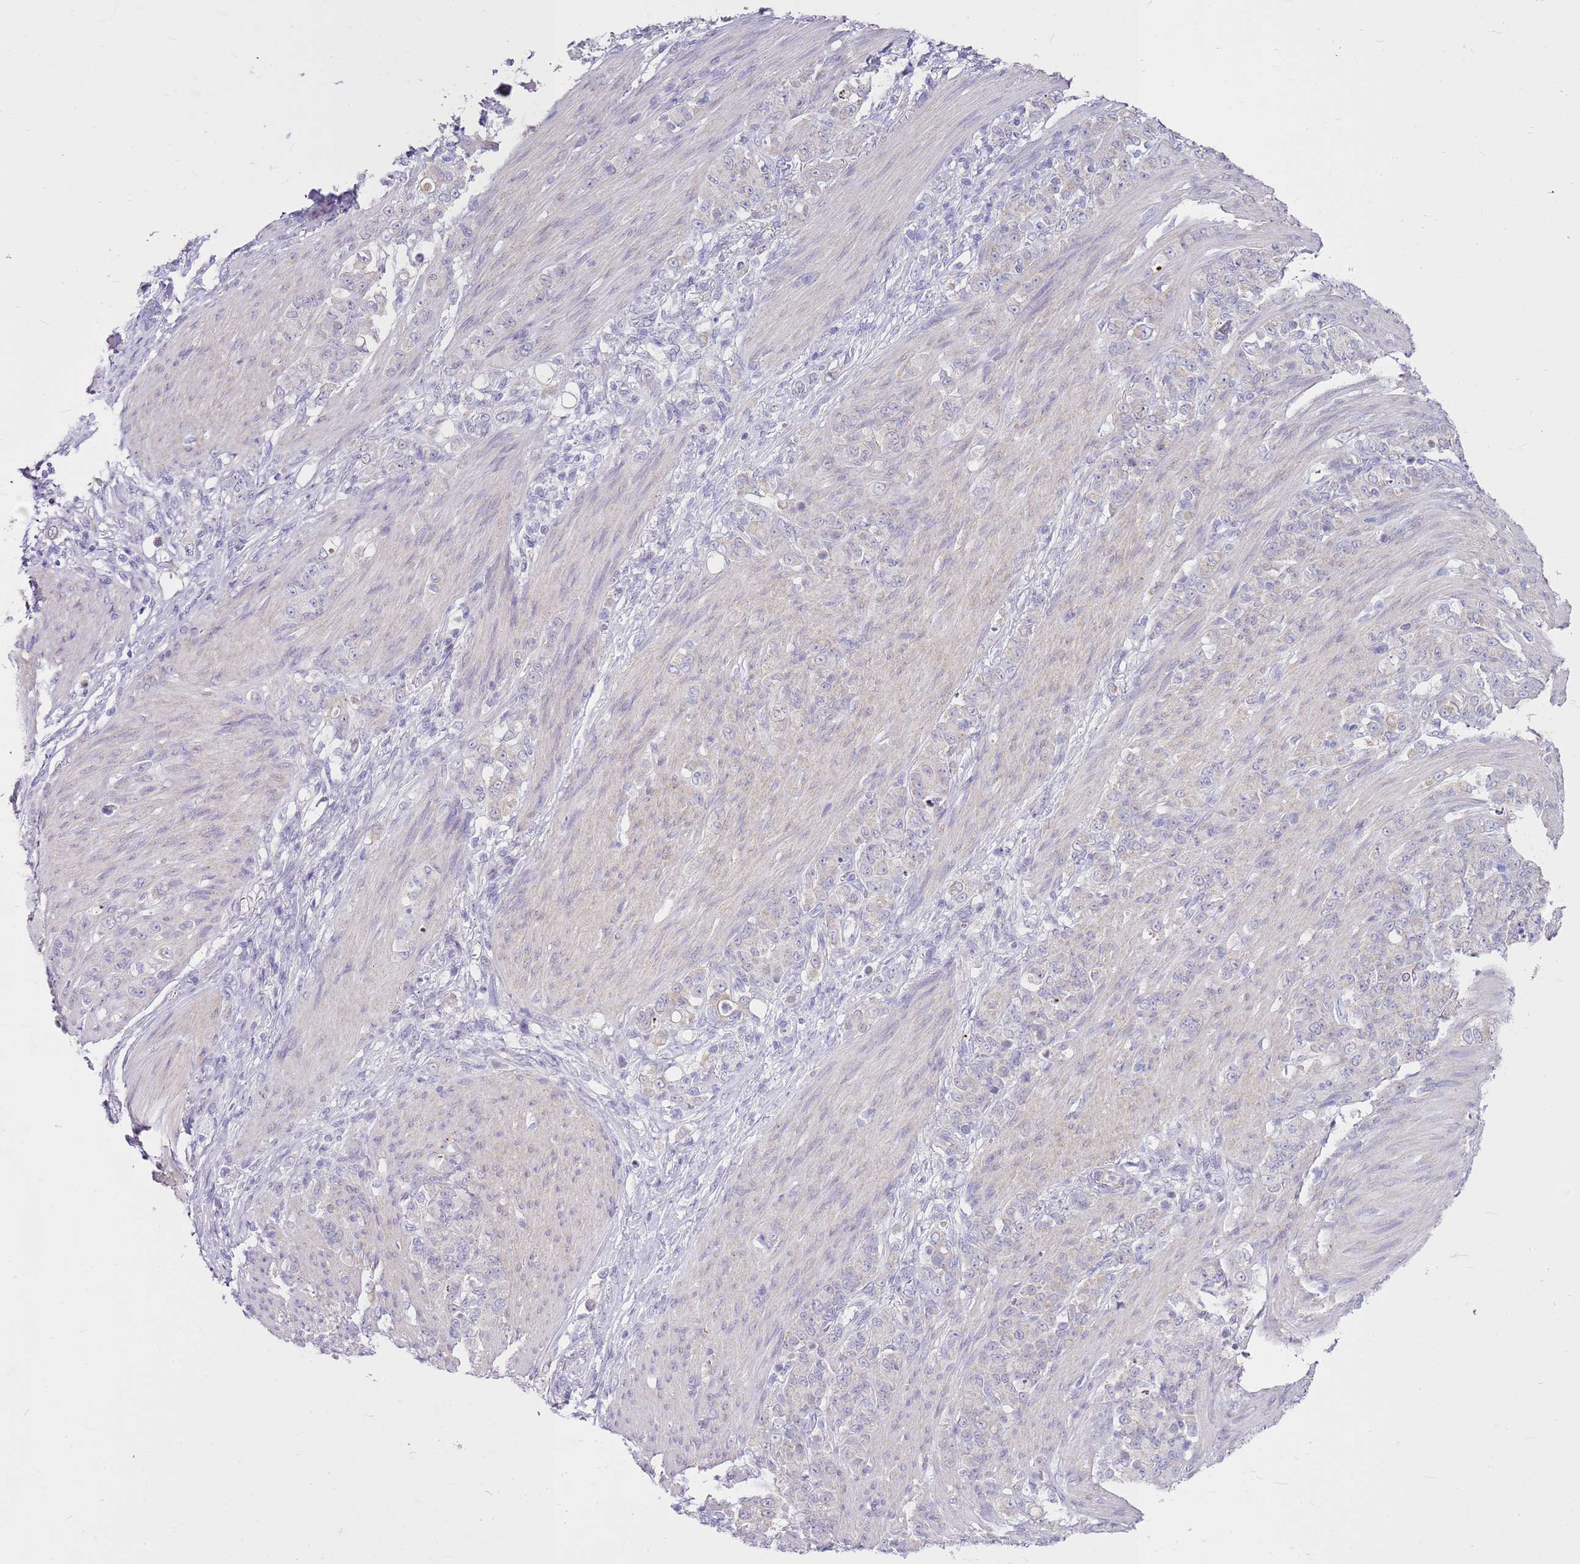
{"staining": {"intensity": "negative", "quantity": "none", "location": "none"}, "tissue": "stomach cancer", "cell_type": "Tumor cells", "image_type": "cancer", "snomed": [{"axis": "morphology", "description": "Adenocarcinoma, NOS"}, {"axis": "topography", "description": "Stomach"}], "caption": "IHC histopathology image of stomach cancer stained for a protein (brown), which shows no positivity in tumor cells.", "gene": "FABP2", "patient": {"sex": "female", "age": 79}}